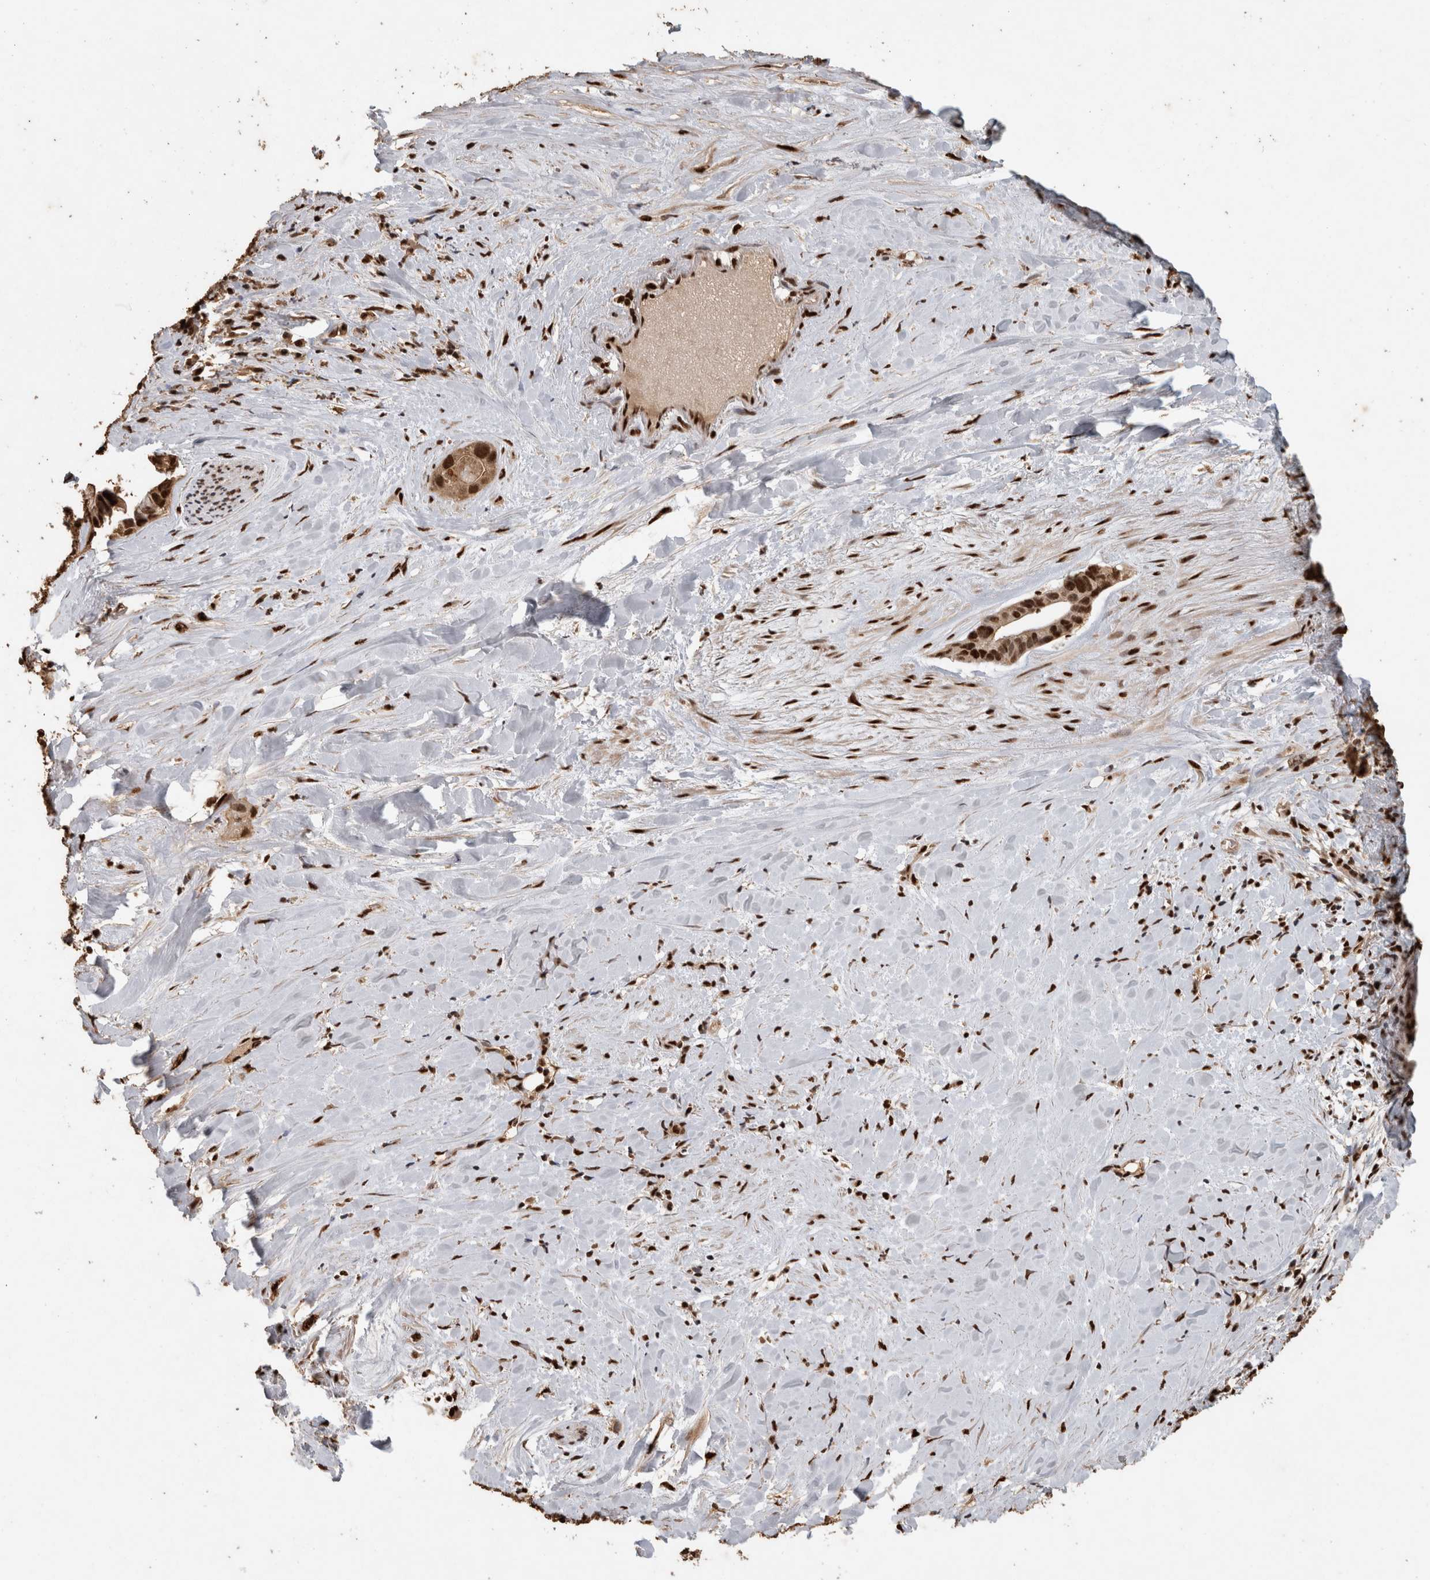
{"staining": {"intensity": "strong", "quantity": ">75%", "location": "nuclear"}, "tissue": "liver cancer", "cell_type": "Tumor cells", "image_type": "cancer", "snomed": [{"axis": "morphology", "description": "Cholangiocarcinoma"}, {"axis": "topography", "description": "Liver"}], "caption": "Human liver cancer (cholangiocarcinoma) stained for a protein (brown) demonstrates strong nuclear positive staining in approximately >75% of tumor cells.", "gene": "RAD50", "patient": {"sex": "female", "age": 65}}